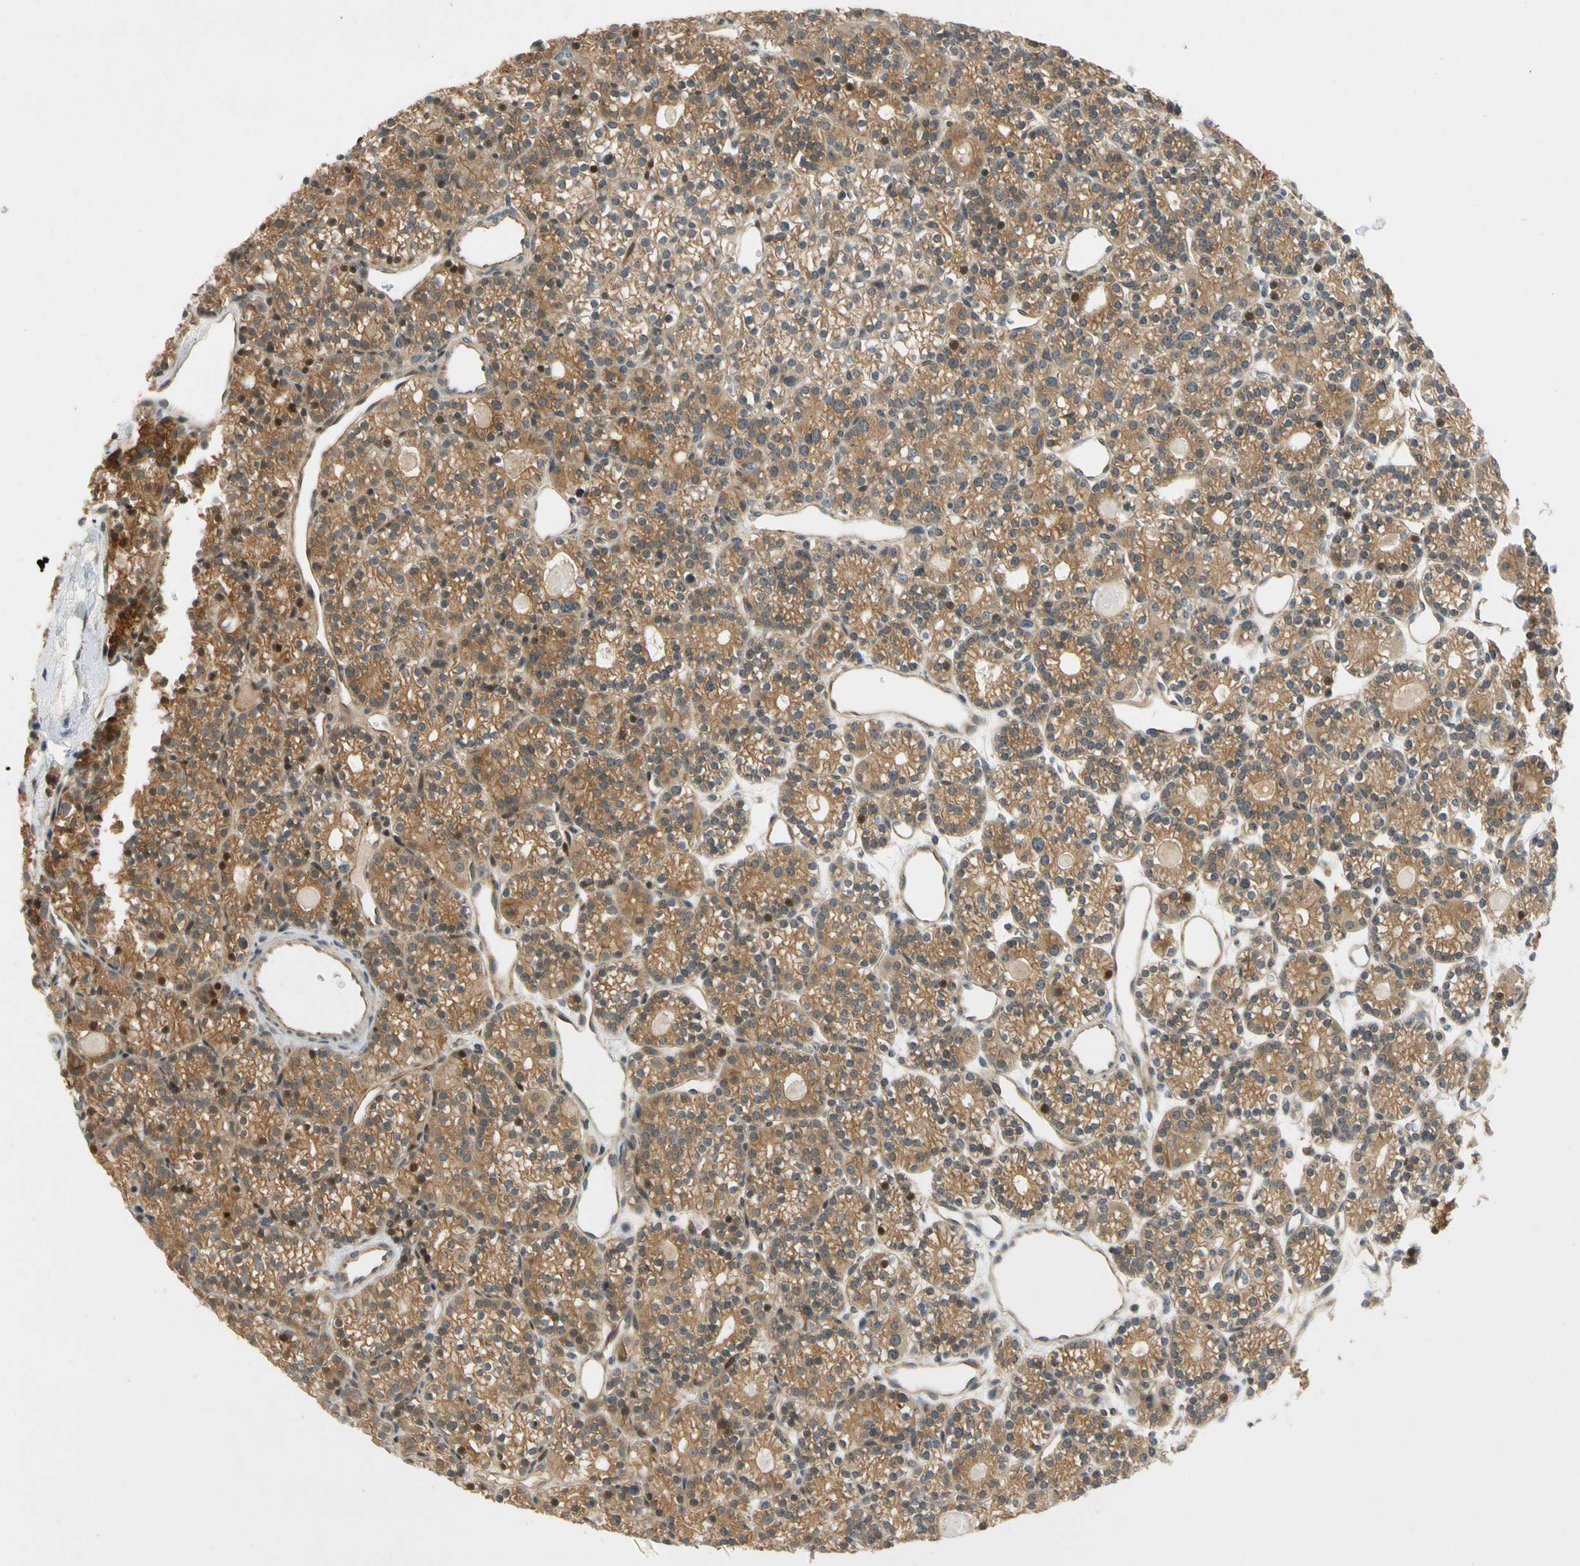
{"staining": {"intensity": "moderate", "quantity": ">75%", "location": "cytoplasmic/membranous"}, "tissue": "parathyroid gland", "cell_type": "Glandular cells", "image_type": "normal", "snomed": [{"axis": "morphology", "description": "Normal tissue, NOS"}, {"axis": "topography", "description": "Parathyroid gland"}], "caption": "Immunohistochemical staining of normal human parathyroid gland demonstrates medium levels of moderate cytoplasmic/membranous expression in approximately >75% of glandular cells.", "gene": "GATD1", "patient": {"sex": "female", "age": 64}}